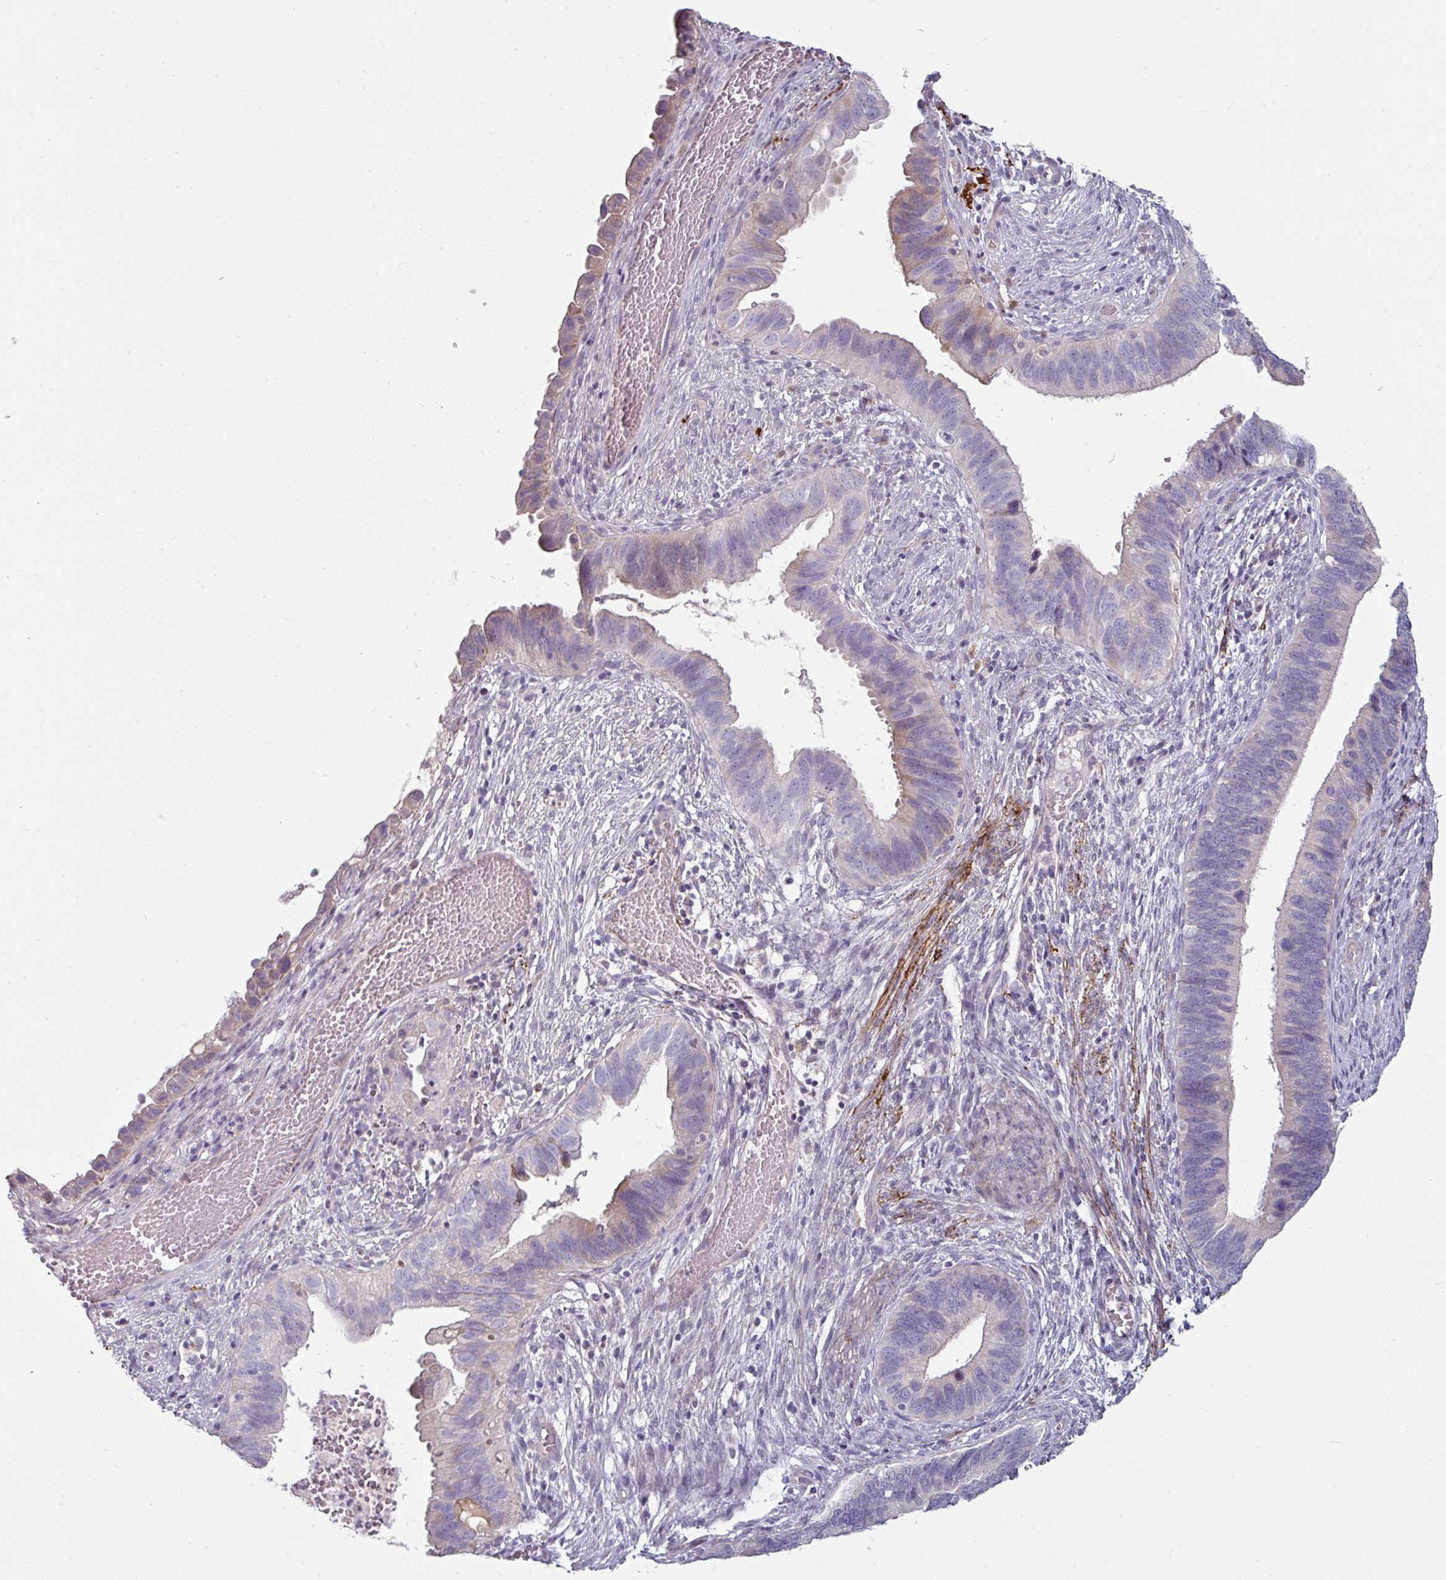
{"staining": {"intensity": "weak", "quantity": "<25%", "location": "cytoplasmic/membranous"}, "tissue": "cervical cancer", "cell_type": "Tumor cells", "image_type": "cancer", "snomed": [{"axis": "morphology", "description": "Adenocarcinoma, NOS"}, {"axis": "topography", "description": "Cervix"}], "caption": "Cervical cancer (adenocarcinoma) was stained to show a protein in brown. There is no significant positivity in tumor cells.", "gene": "MTMR14", "patient": {"sex": "female", "age": 42}}